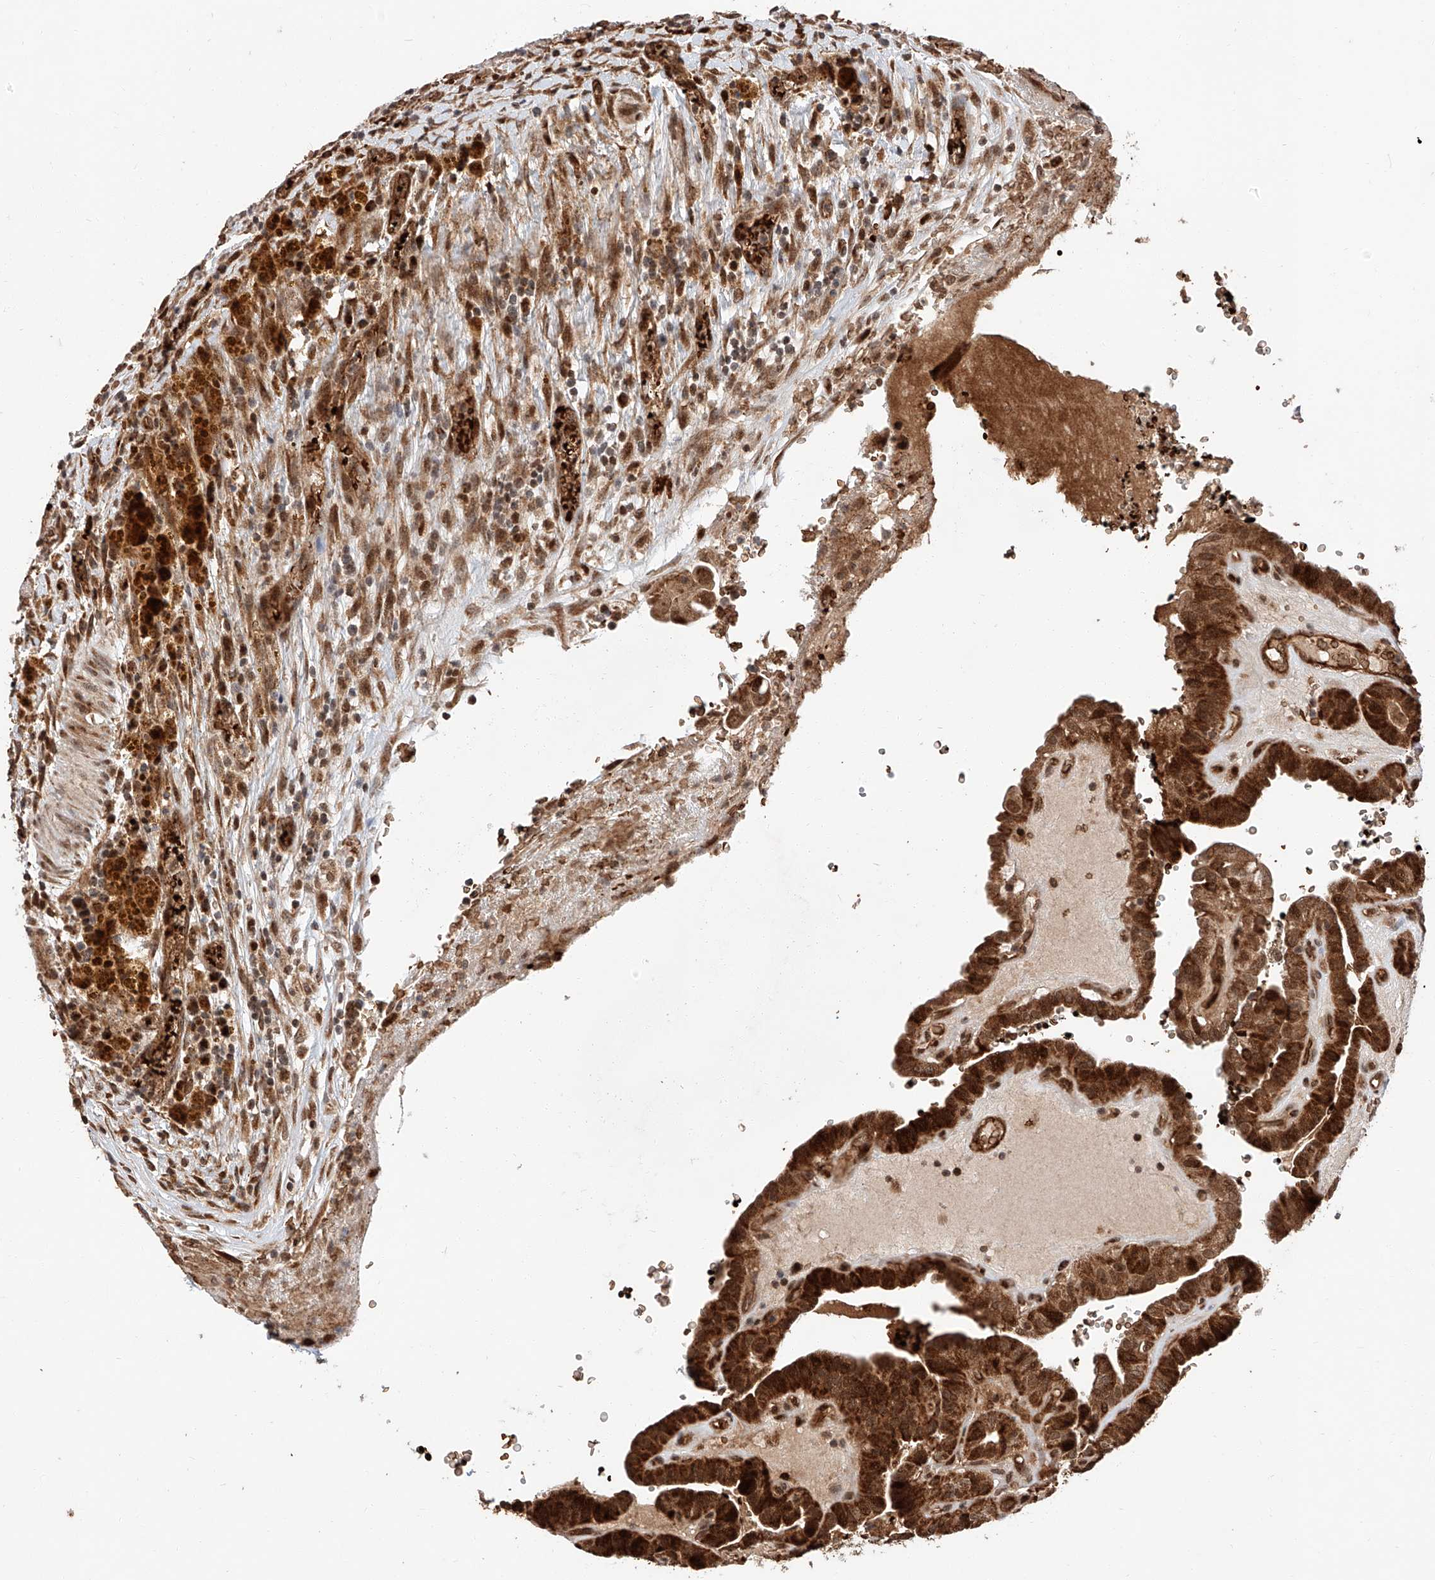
{"staining": {"intensity": "strong", "quantity": ">75%", "location": "cytoplasmic/membranous,nuclear"}, "tissue": "thyroid cancer", "cell_type": "Tumor cells", "image_type": "cancer", "snomed": [{"axis": "morphology", "description": "Papillary adenocarcinoma, NOS"}, {"axis": "topography", "description": "Thyroid gland"}], "caption": "The histopathology image demonstrates immunohistochemical staining of thyroid cancer. There is strong cytoplasmic/membranous and nuclear expression is seen in approximately >75% of tumor cells.", "gene": "THTPA", "patient": {"sex": "male", "age": 77}}